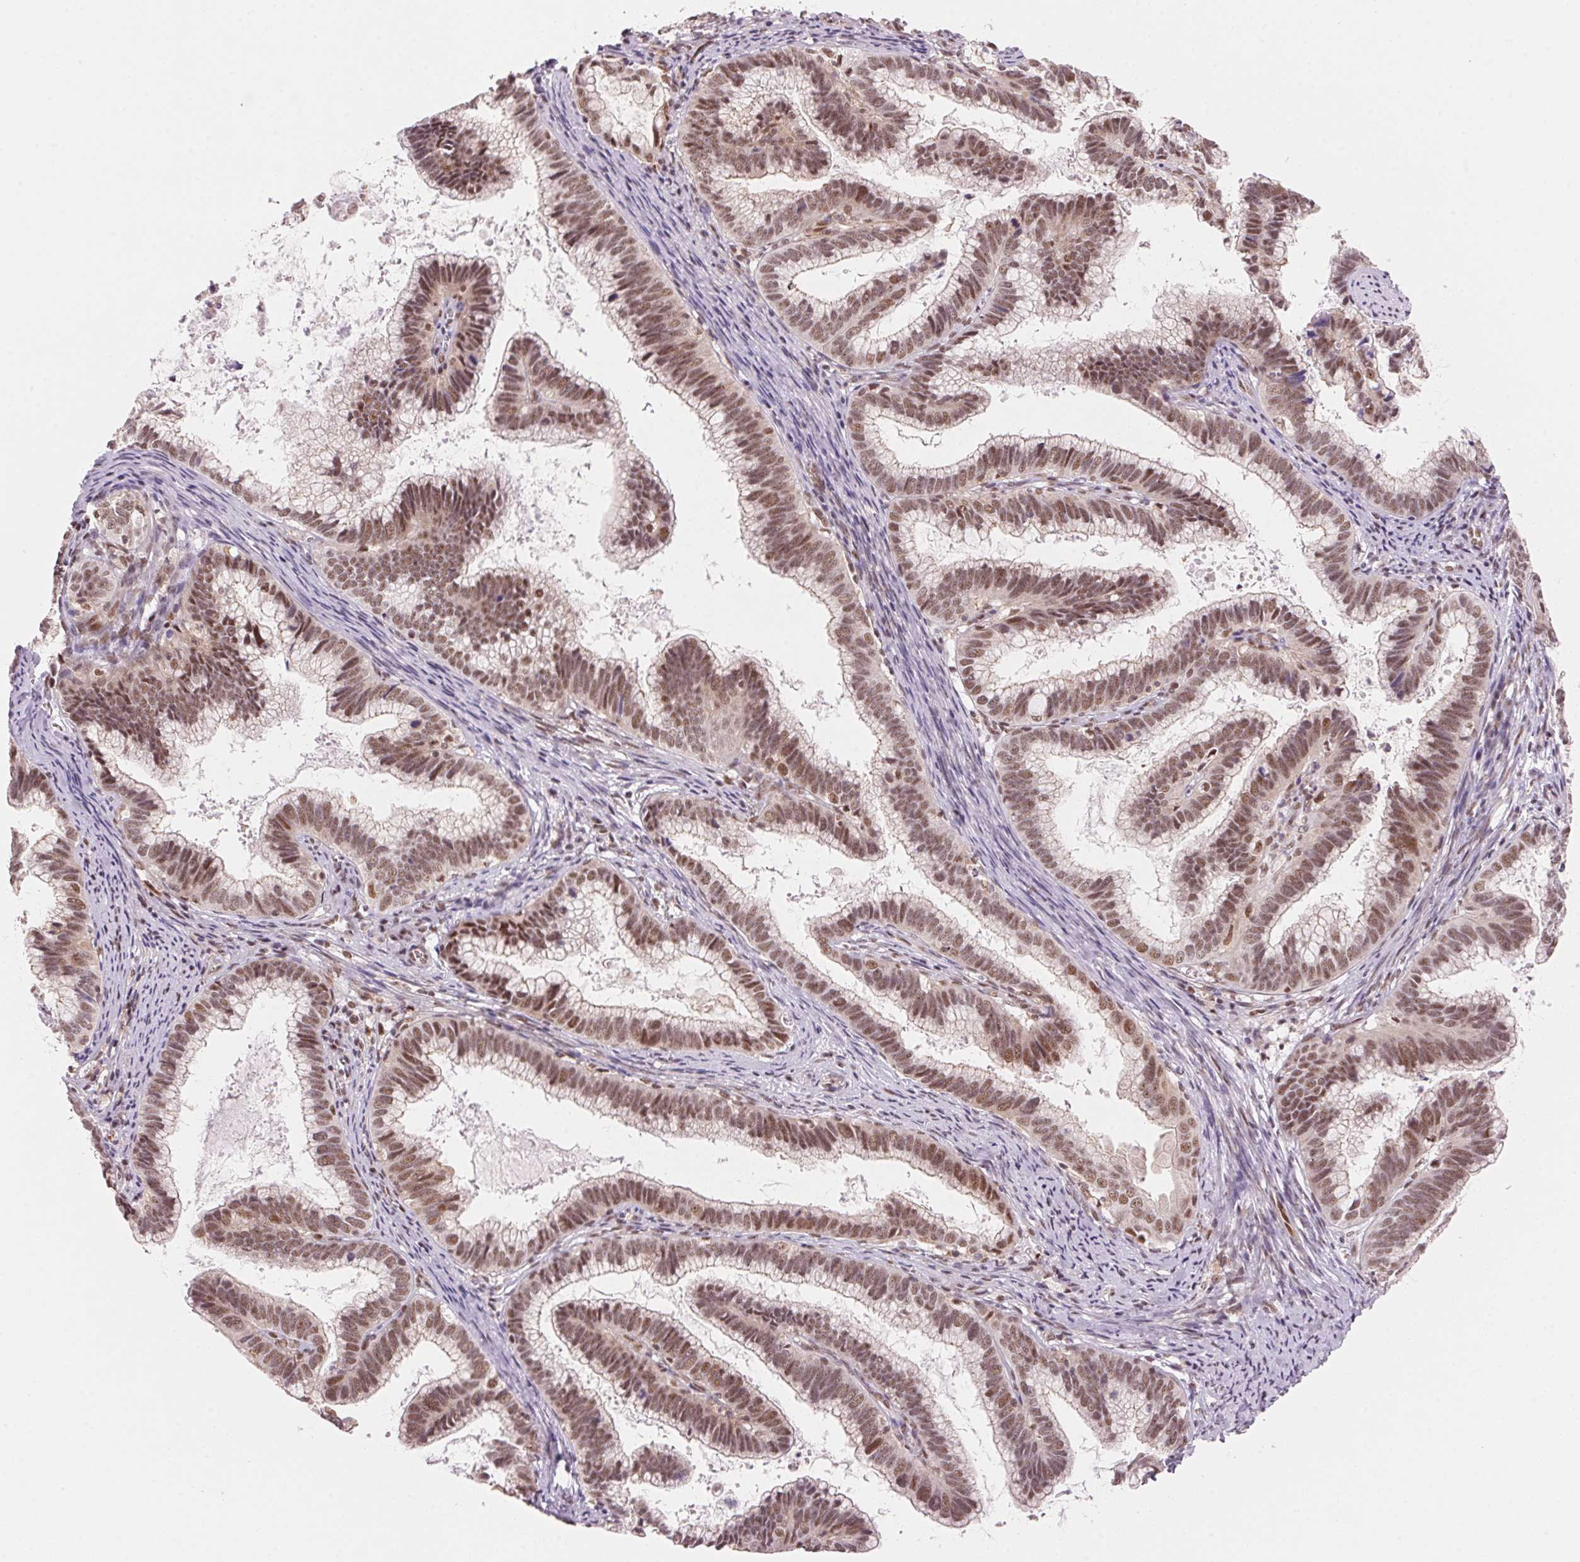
{"staining": {"intensity": "moderate", "quantity": ">75%", "location": "cytoplasmic/membranous,nuclear"}, "tissue": "cervical cancer", "cell_type": "Tumor cells", "image_type": "cancer", "snomed": [{"axis": "morphology", "description": "Adenocarcinoma, NOS"}, {"axis": "topography", "description": "Cervix"}], "caption": "This histopathology image demonstrates immunohistochemistry staining of adenocarcinoma (cervical), with medium moderate cytoplasmic/membranous and nuclear positivity in about >75% of tumor cells.", "gene": "HNRNPDL", "patient": {"sex": "female", "age": 61}}